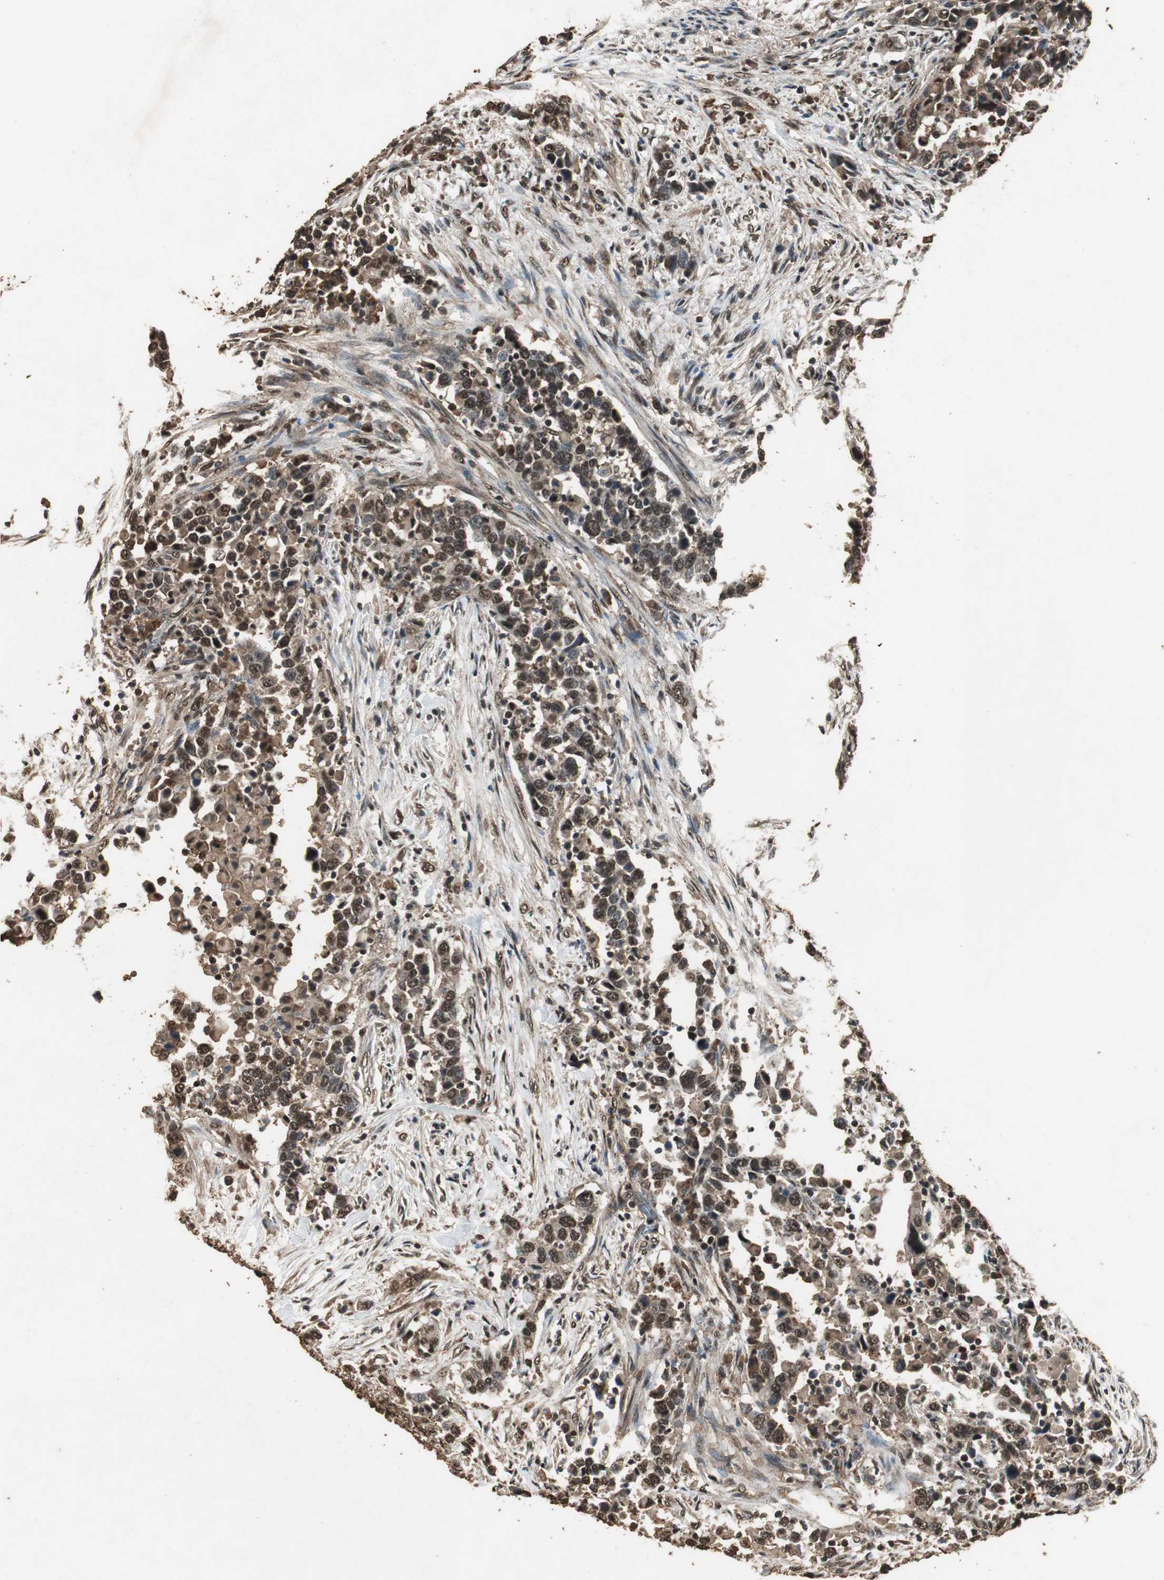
{"staining": {"intensity": "strong", "quantity": ">75%", "location": "cytoplasmic/membranous,nuclear"}, "tissue": "urothelial cancer", "cell_type": "Tumor cells", "image_type": "cancer", "snomed": [{"axis": "morphology", "description": "Urothelial carcinoma, High grade"}, {"axis": "topography", "description": "Urinary bladder"}], "caption": "Approximately >75% of tumor cells in urothelial carcinoma (high-grade) show strong cytoplasmic/membranous and nuclear protein staining as visualized by brown immunohistochemical staining.", "gene": "PPP1R13B", "patient": {"sex": "male", "age": 61}}